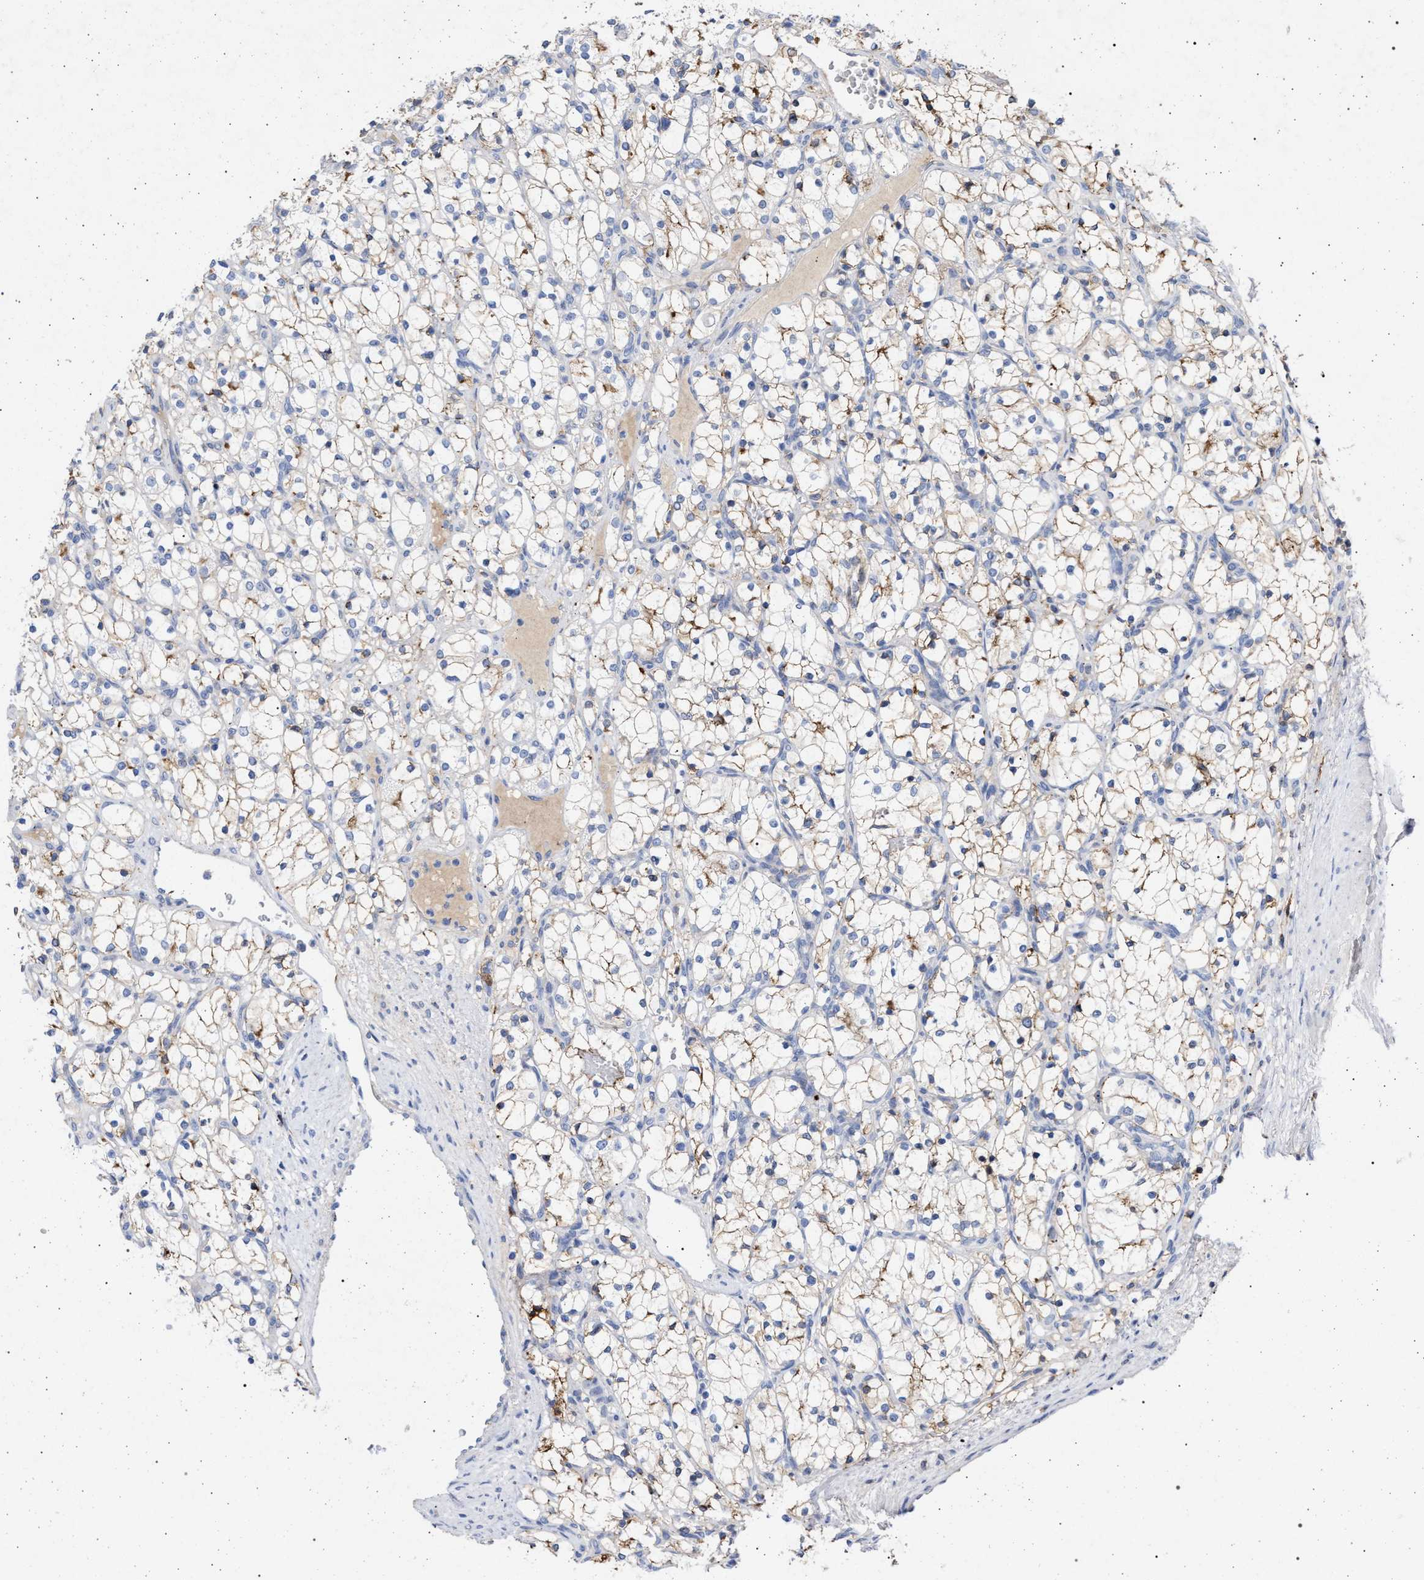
{"staining": {"intensity": "moderate", "quantity": "<25%", "location": "cytoplasmic/membranous"}, "tissue": "renal cancer", "cell_type": "Tumor cells", "image_type": "cancer", "snomed": [{"axis": "morphology", "description": "Adenocarcinoma, NOS"}, {"axis": "topography", "description": "Kidney"}], "caption": "Human renal cancer (adenocarcinoma) stained with a brown dye displays moderate cytoplasmic/membranous positive staining in about <25% of tumor cells.", "gene": "PLG", "patient": {"sex": "female", "age": 69}}